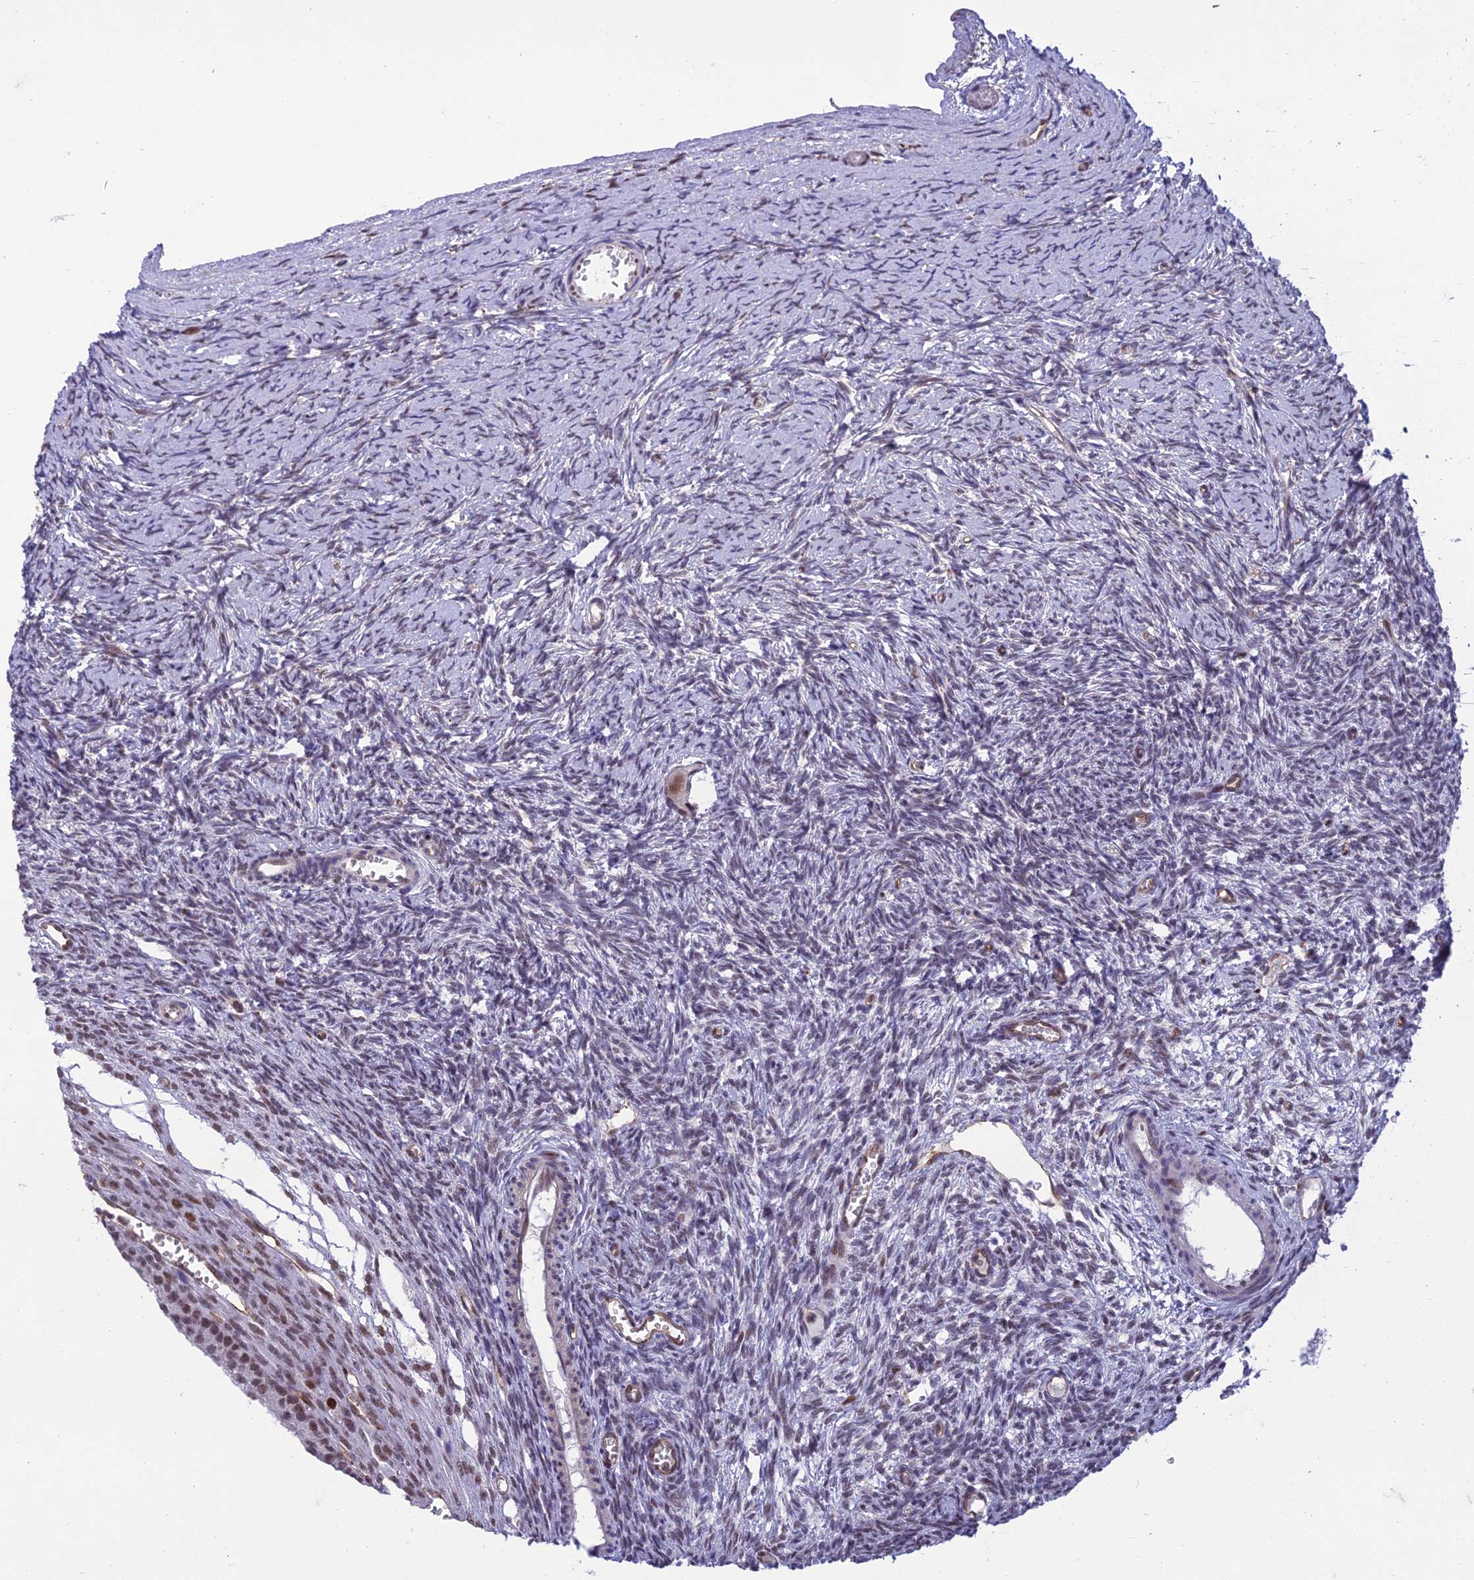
{"staining": {"intensity": "weak", "quantity": ">75%", "location": "nuclear"}, "tissue": "ovary", "cell_type": "Follicle cells", "image_type": "normal", "snomed": [{"axis": "morphology", "description": "Normal tissue, NOS"}, {"axis": "topography", "description": "Ovary"}], "caption": "Protein expression analysis of benign ovary exhibits weak nuclear expression in approximately >75% of follicle cells. (DAB (3,3'-diaminobenzidine) = brown stain, brightfield microscopy at high magnification).", "gene": "RANBP3", "patient": {"sex": "female", "age": 39}}